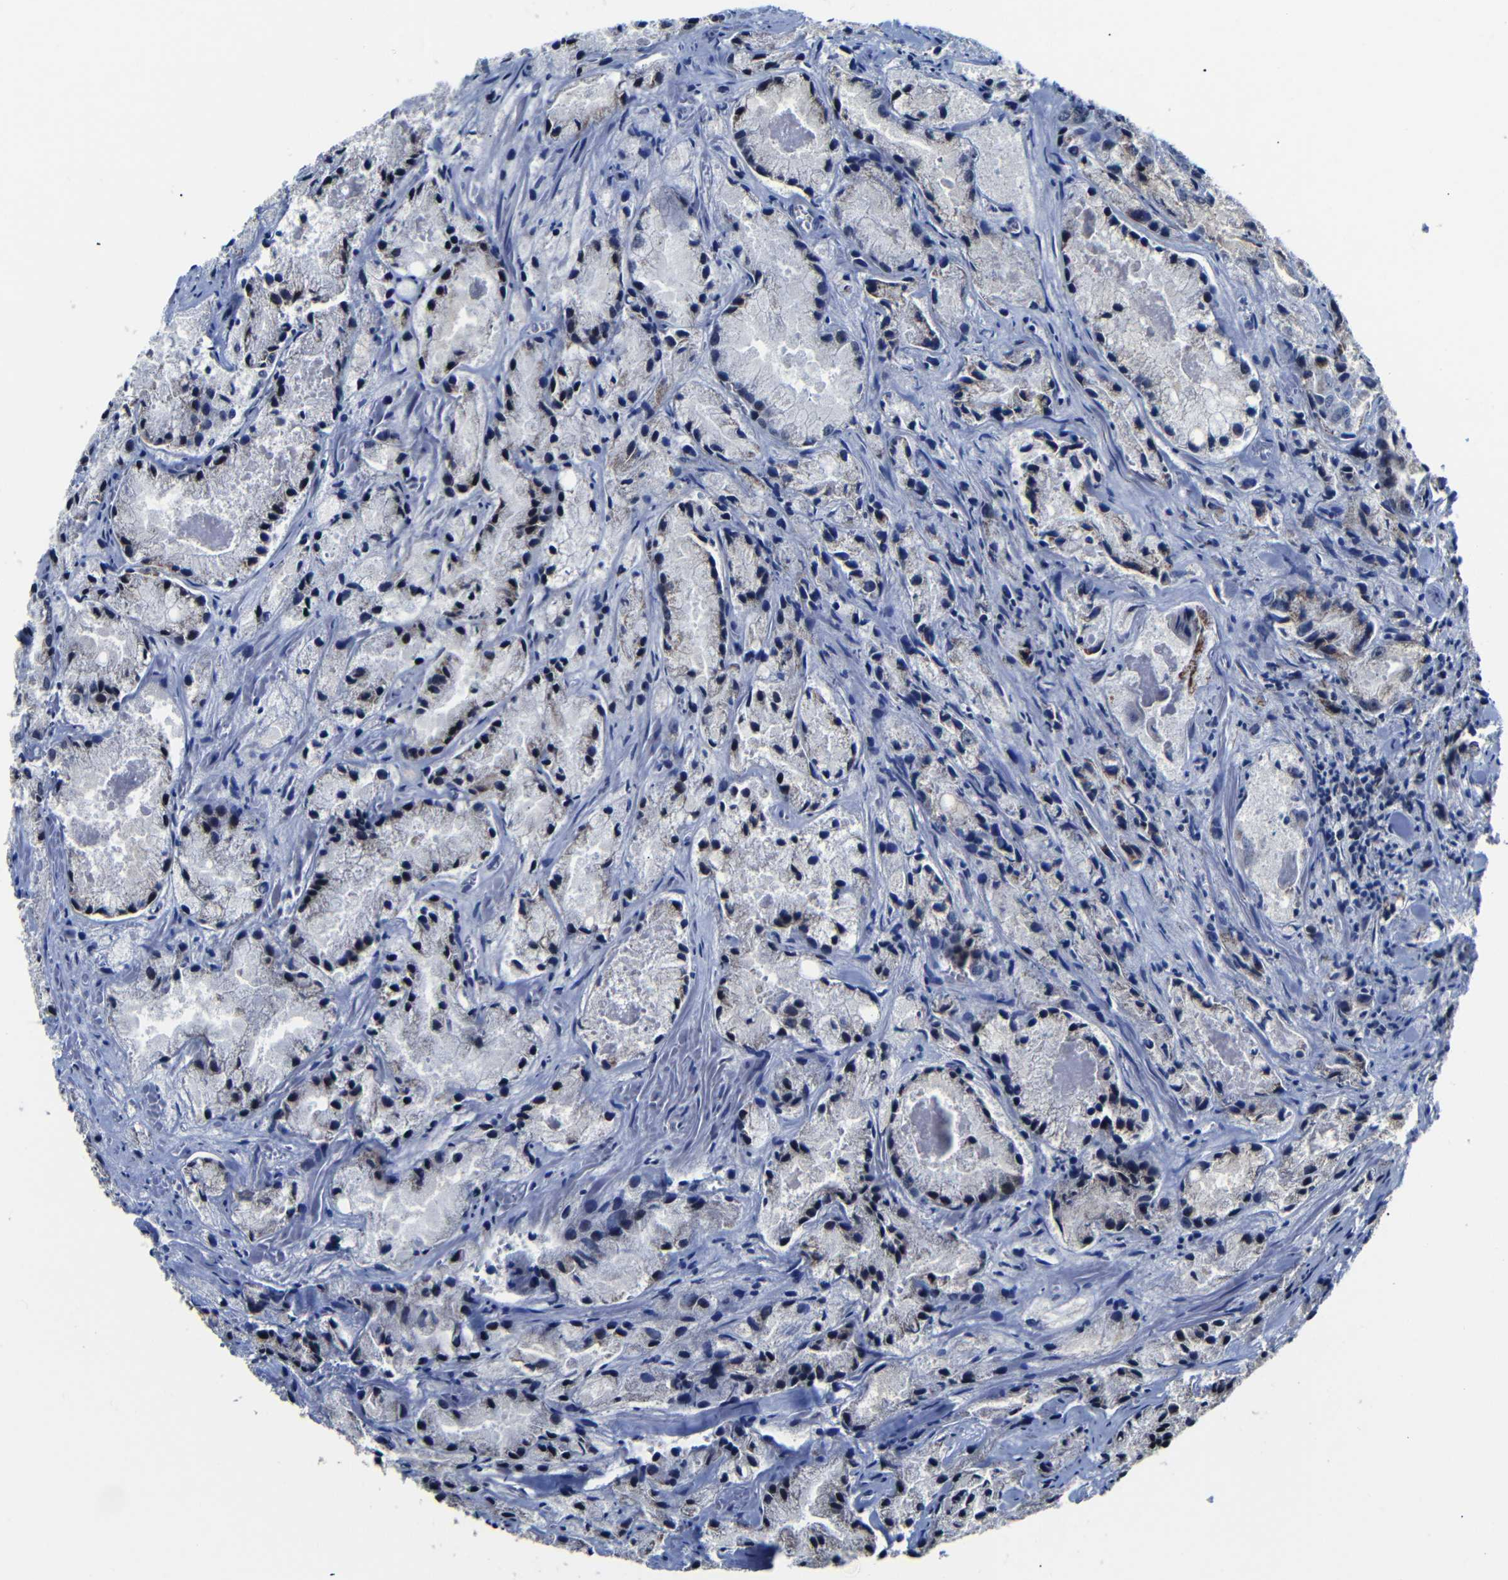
{"staining": {"intensity": "negative", "quantity": "none", "location": "none"}, "tissue": "prostate cancer", "cell_type": "Tumor cells", "image_type": "cancer", "snomed": [{"axis": "morphology", "description": "Adenocarcinoma, Low grade"}, {"axis": "topography", "description": "Prostate"}], "caption": "Human prostate cancer (low-grade adenocarcinoma) stained for a protein using immunohistochemistry (IHC) demonstrates no positivity in tumor cells.", "gene": "DEPP1", "patient": {"sex": "male", "age": 64}}